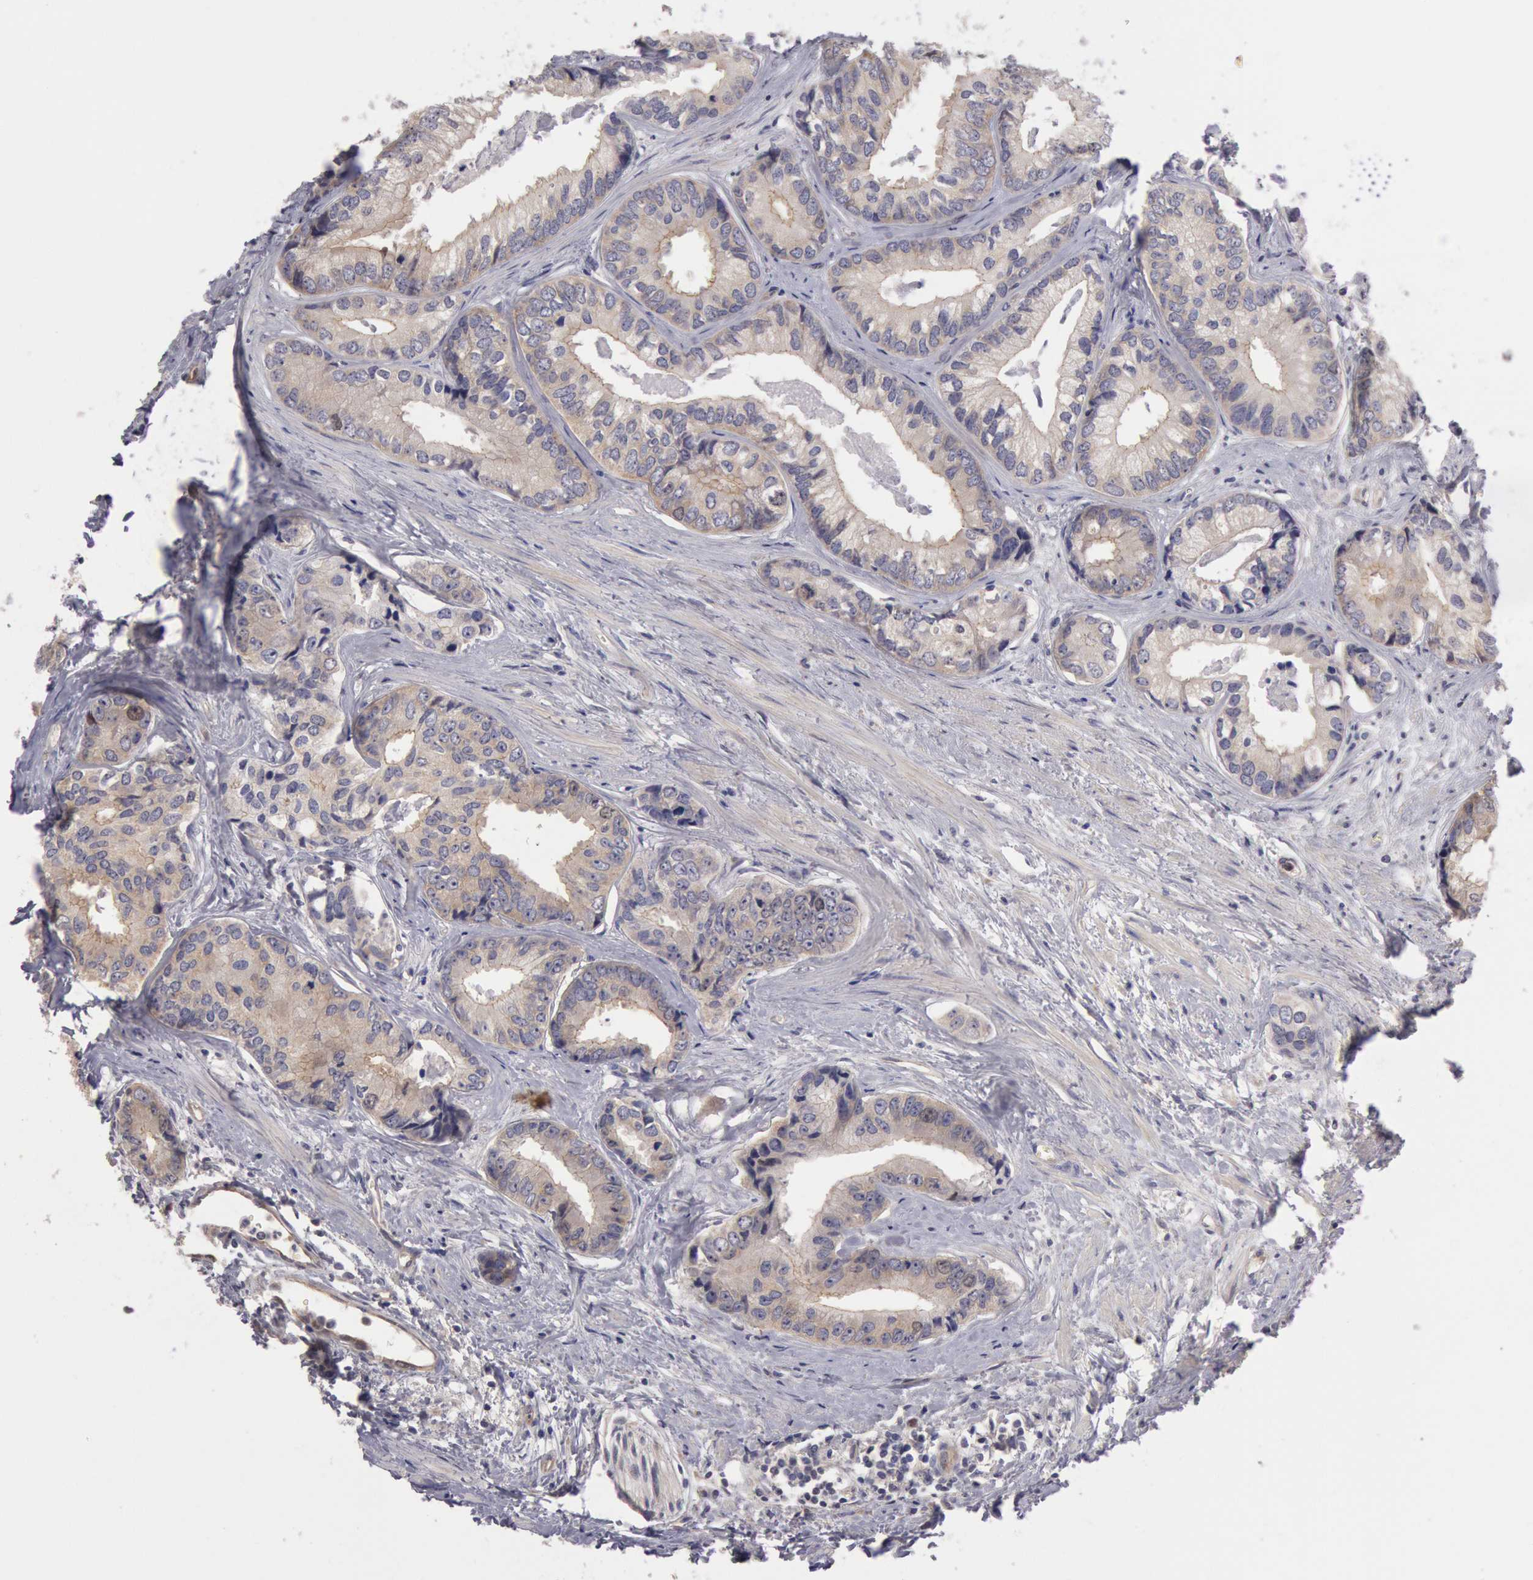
{"staining": {"intensity": "negative", "quantity": "none", "location": "none"}, "tissue": "prostate cancer", "cell_type": "Tumor cells", "image_type": "cancer", "snomed": [{"axis": "morphology", "description": "Adenocarcinoma, High grade"}, {"axis": "topography", "description": "Prostate"}], "caption": "Histopathology image shows no significant protein expression in tumor cells of prostate cancer. (DAB (3,3'-diaminobenzidine) IHC visualized using brightfield microscopy, high magnification).", "gene": "AMOTL1", "patient": {"sex": "male", "age": 56}}